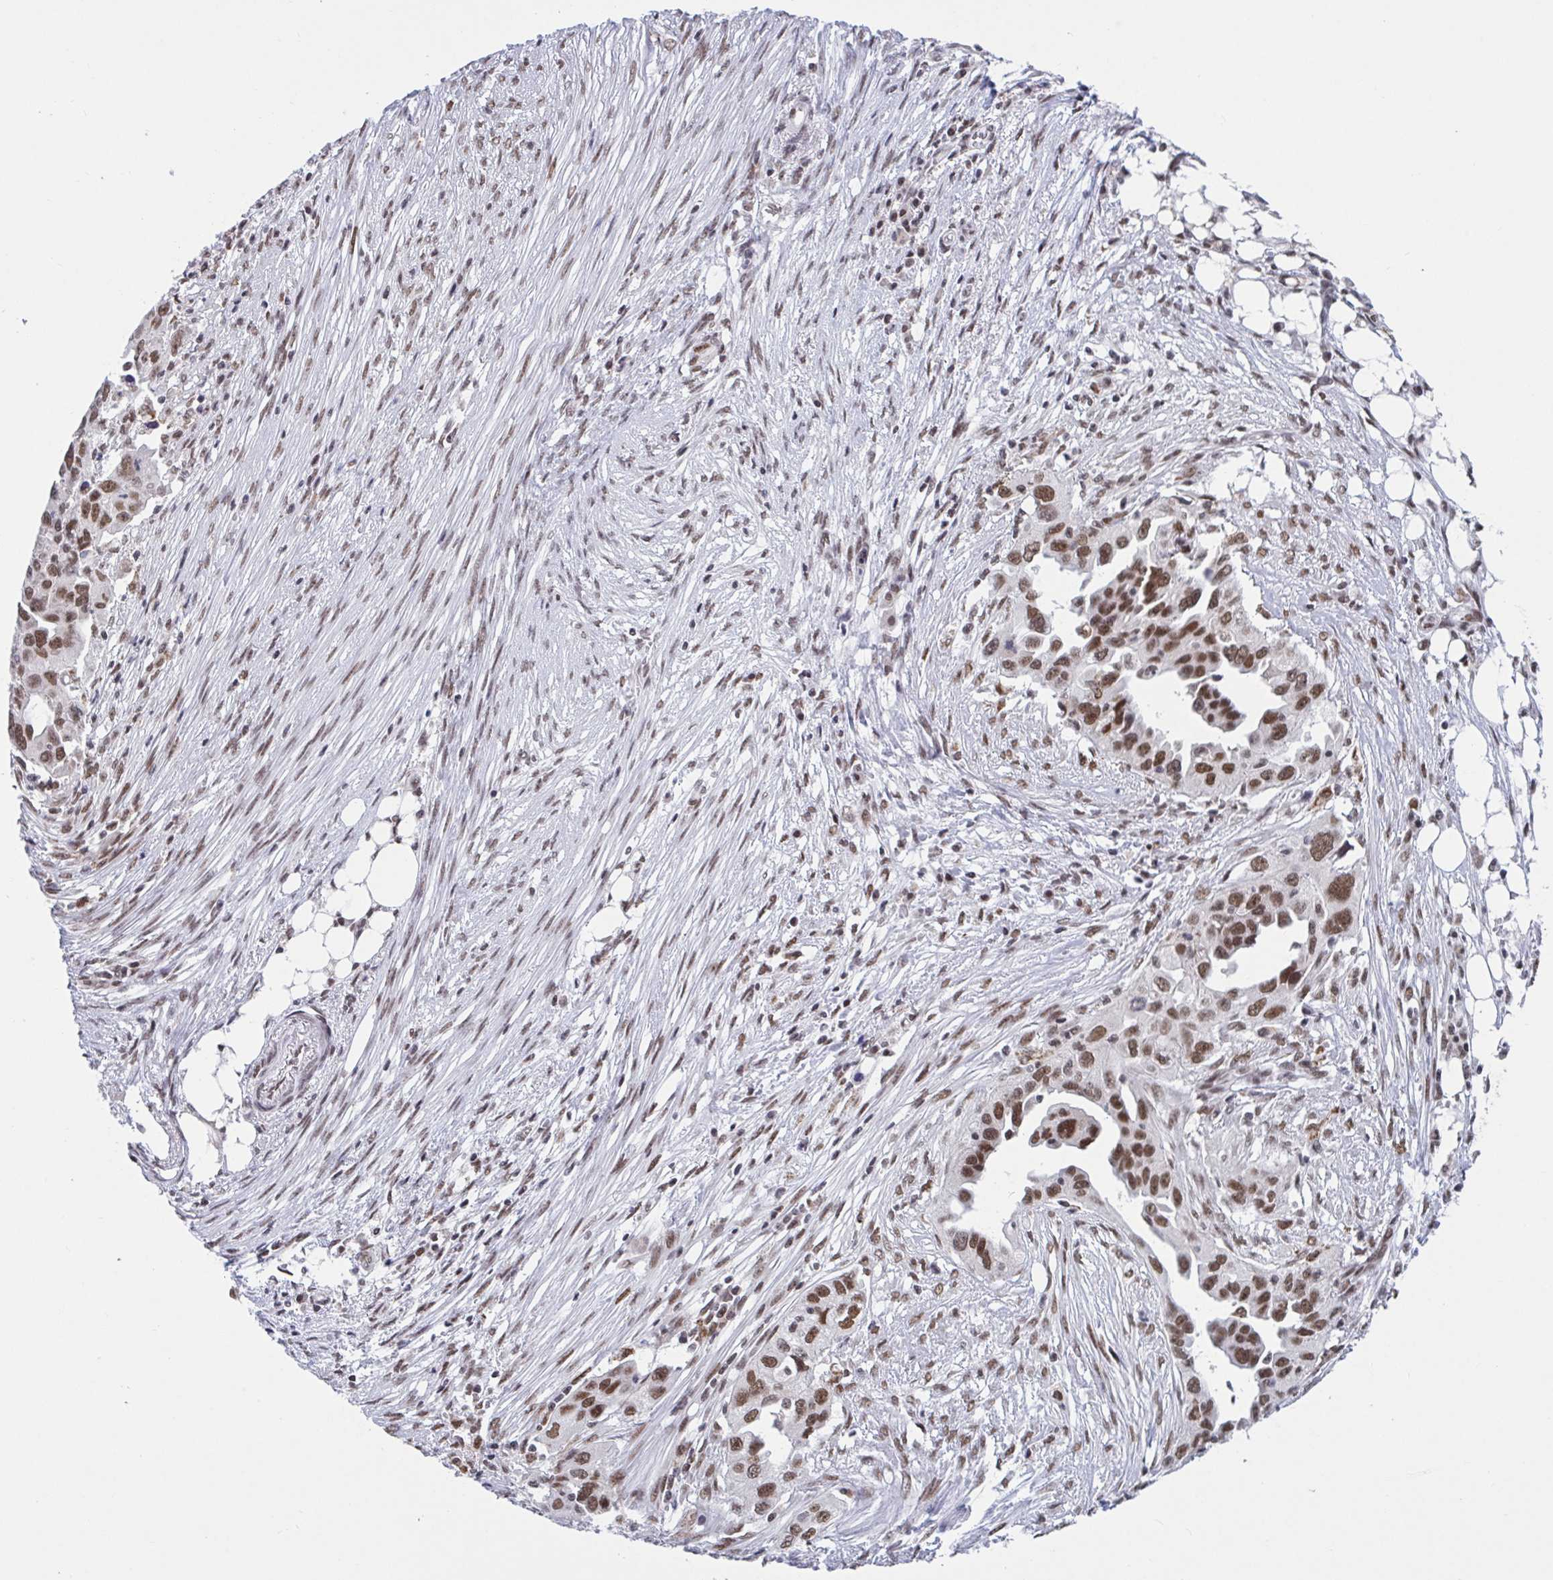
{"staining": {"intensity": "moderate", "quantity": ">75%", "location": "nuclear"}, "tissue": "ovarian cancer", "cell_type": "Tumor cells", "image_type": "cancer", "snomed": [{"axis": "morphology", "description": "Carcinoma, endometroid"}, {"axis": "morphology", "description": "Cystadenocarcinoma, serous, NOS"}, {"axis": "topography", "description": "Ovary"}], "caption": "The image demonstrates a brown stain indicating the presence of a protein in the nuclear of tumor cells in endometroid carcinoma (ovarian).", "gene": "PHF10", "patient": {"sex": "female", "age": 45}}